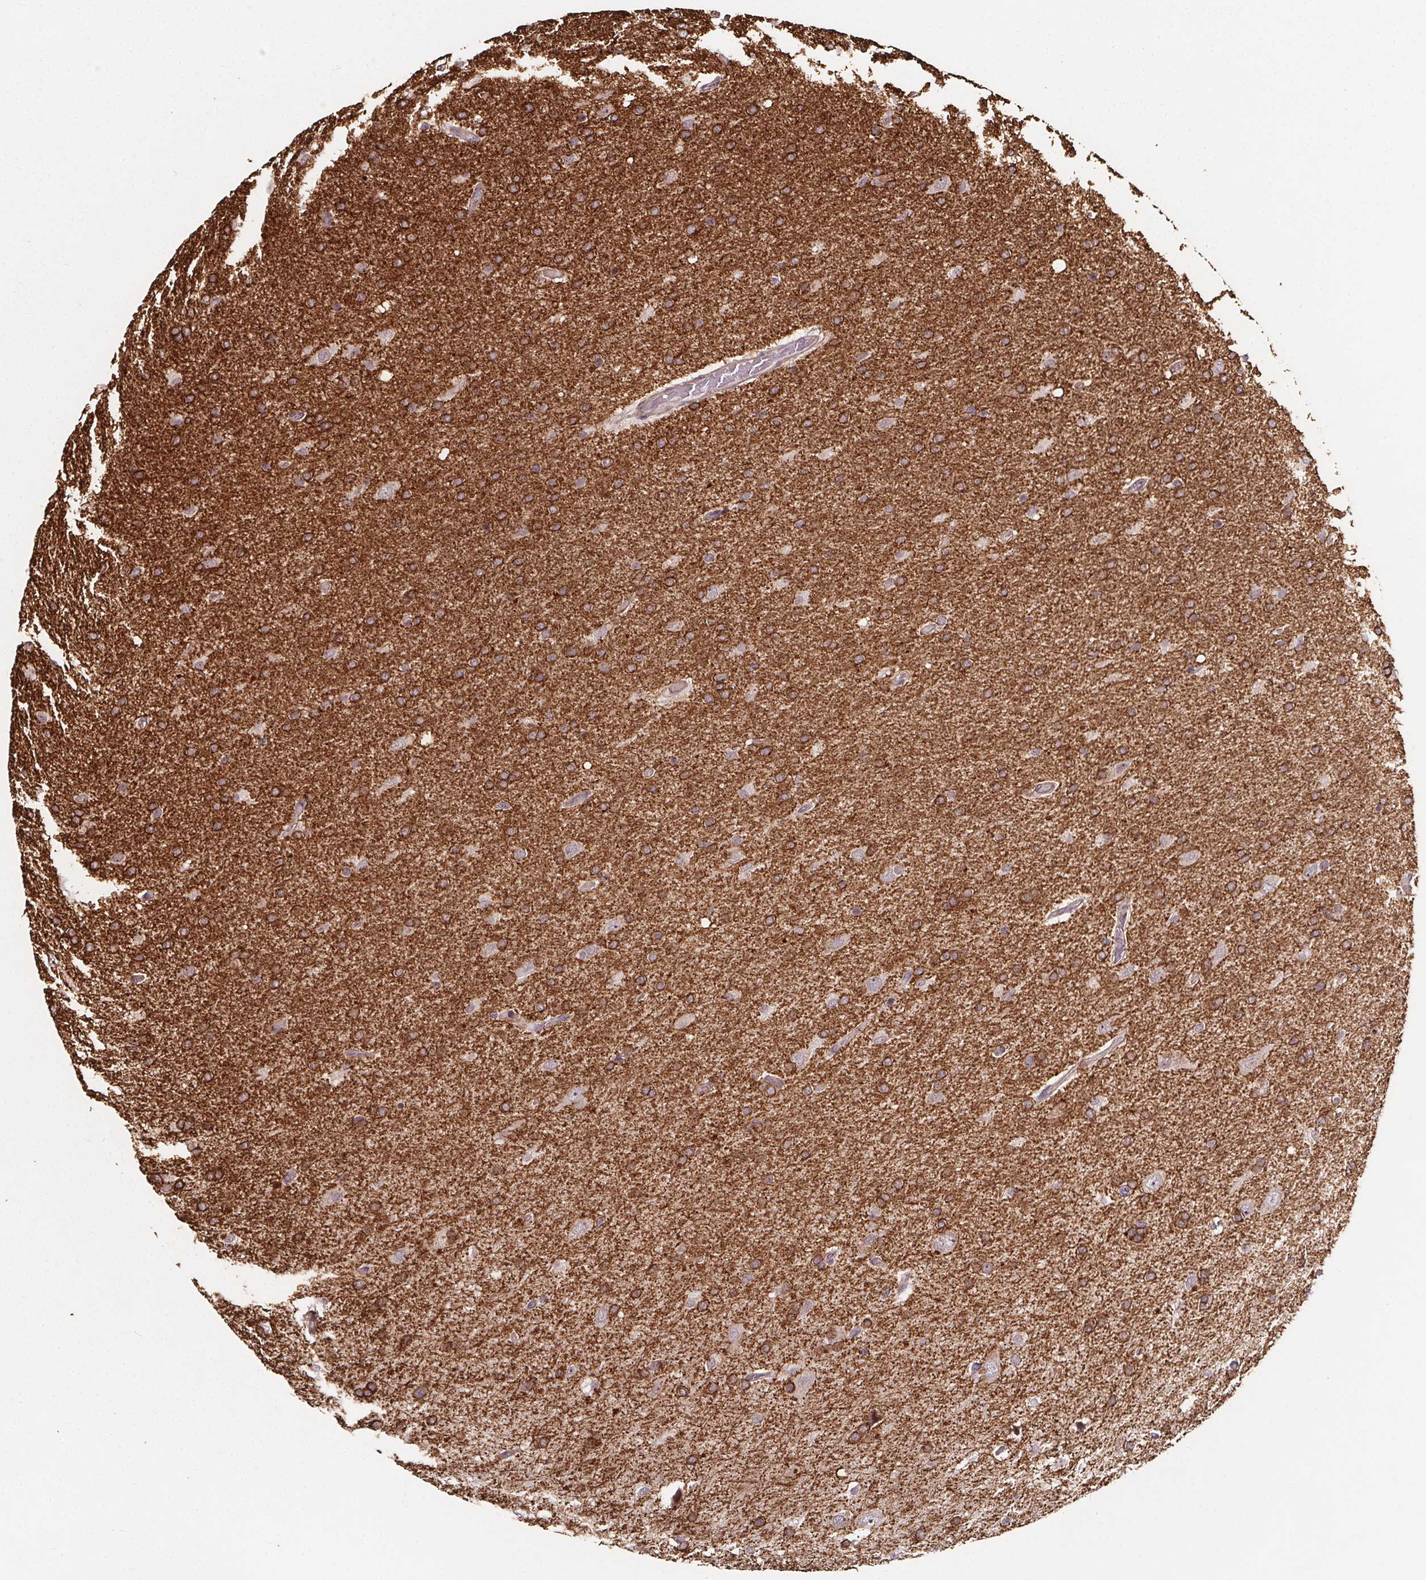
{"staining": {"intensity": "moderate", "quantity": "25%-75%", "location": "cytoplasmic/membranous"}, "tissue": "glioma", "cell_type": "Tumor cells", "image_type": "cancer", "snomed": [{"axis": "morphology", "description": "Glioma, malignant, High grade"}, {"axis": "topography", "description": "Cerebral cortex"}], "caption": "Human malignant high-grade glioma stained for a protein (brown) reveals moderate cytoplasmic/membranous positive positivity in approximately 25%-75% of tumor cells.", "gene": "DDIT3", "patient": {"sex": "male", "age": 70}}